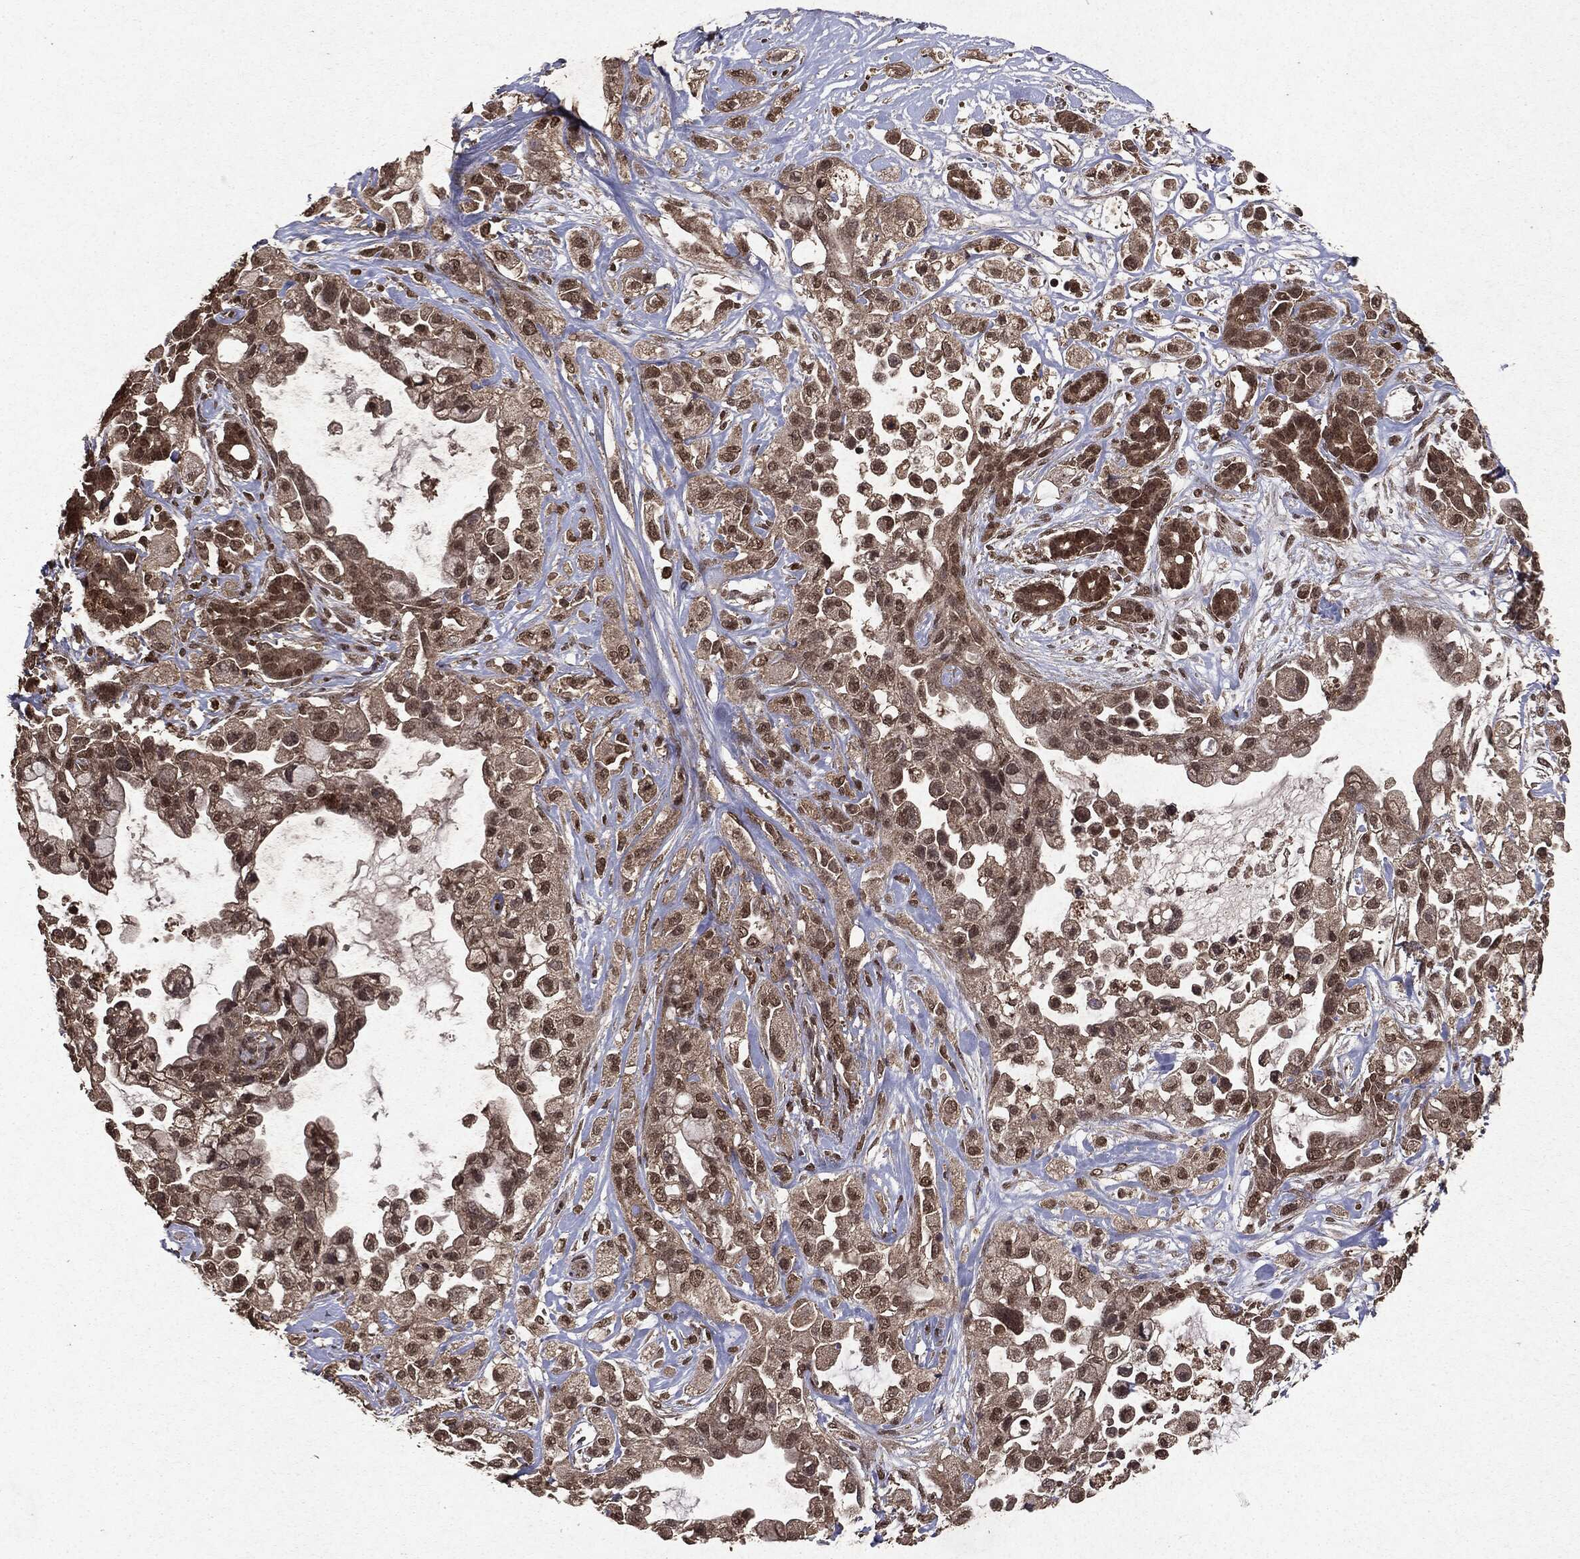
{"staining": {"intensity": "moderate", "quantity": ">75%", "location": "cytoplasmic/membranous,nuclear"}, "tissue": "pancreatic cancer", "cell_type": "Tumor cells", "image_type": "cancer", "snomed": [{"axis": "morphology", "description": "Adenocarcinoma, NOS"}, {"axis": "topography", "description": "Pancreas"}], "caption": "Protein positivity by IHC displays moderate cytoplasmic/membranous and nuclear staining in about >75% of tumor cells in pancreatic cancer (adenocarcinoma).", "gene": "PEBP1", "patient": {"sex": "male", "age": 44}}